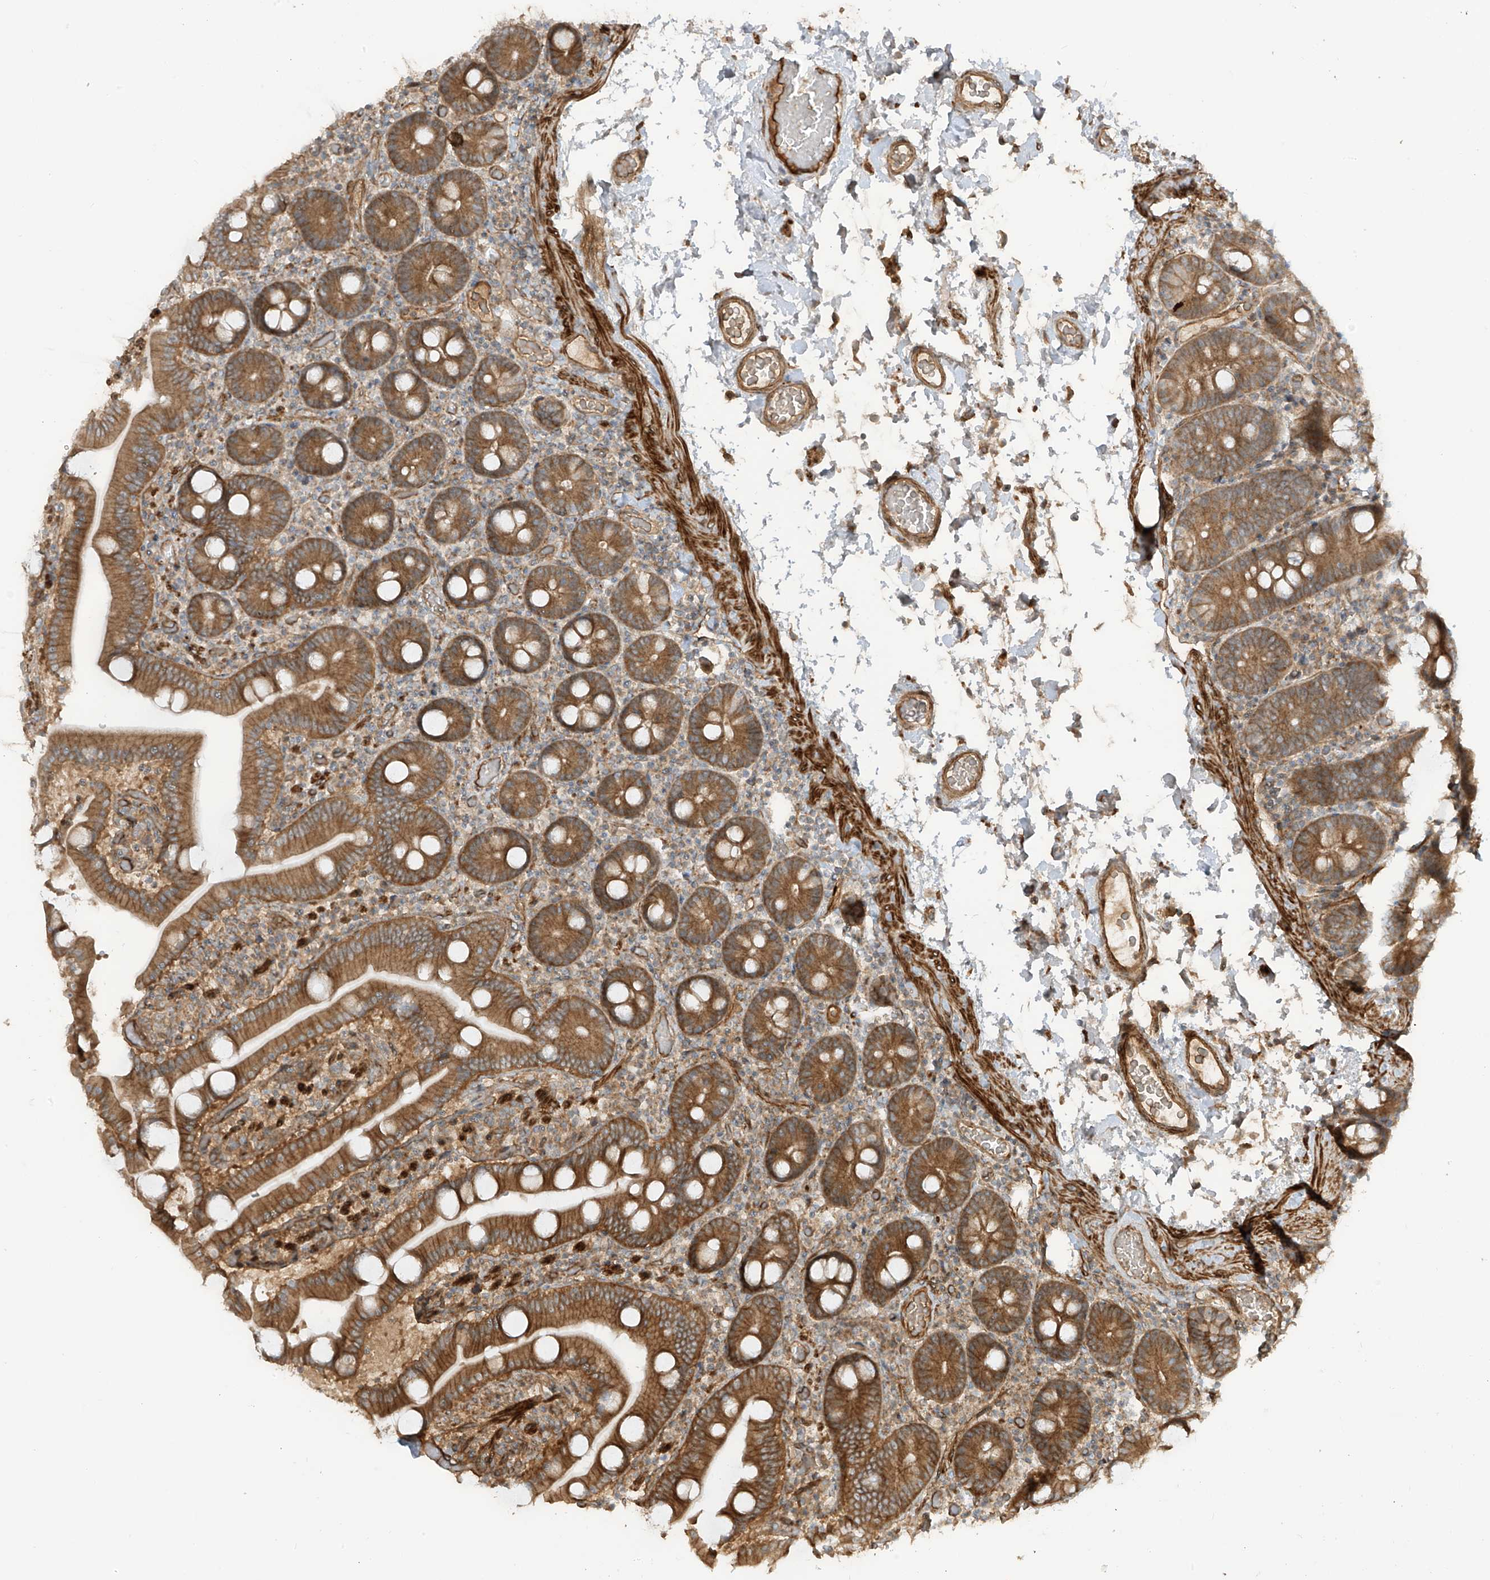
{"staining": {"intensity": "moderate", "quantity": ">75%", "location": "cytoplasmic/membranous"}, "tissue": "duodenum", "cell_type": "Glandular cells", "image_type": "normal", "snomed": [{"axis": "morphology", "description": "Normal tissue, NOS"}, {"axis": "topography", "description": "Duodenum"}], "caption": "Glandular cells display moderate cytoplasmic/membranous staining in about >75% of cells in normal duodenum. Immunohistochemistry (ihc) stains the protein in brown and the nuclei are stained blue.", "gene": "ENTR1", "patient": {"sex": "male", "age": 55}}